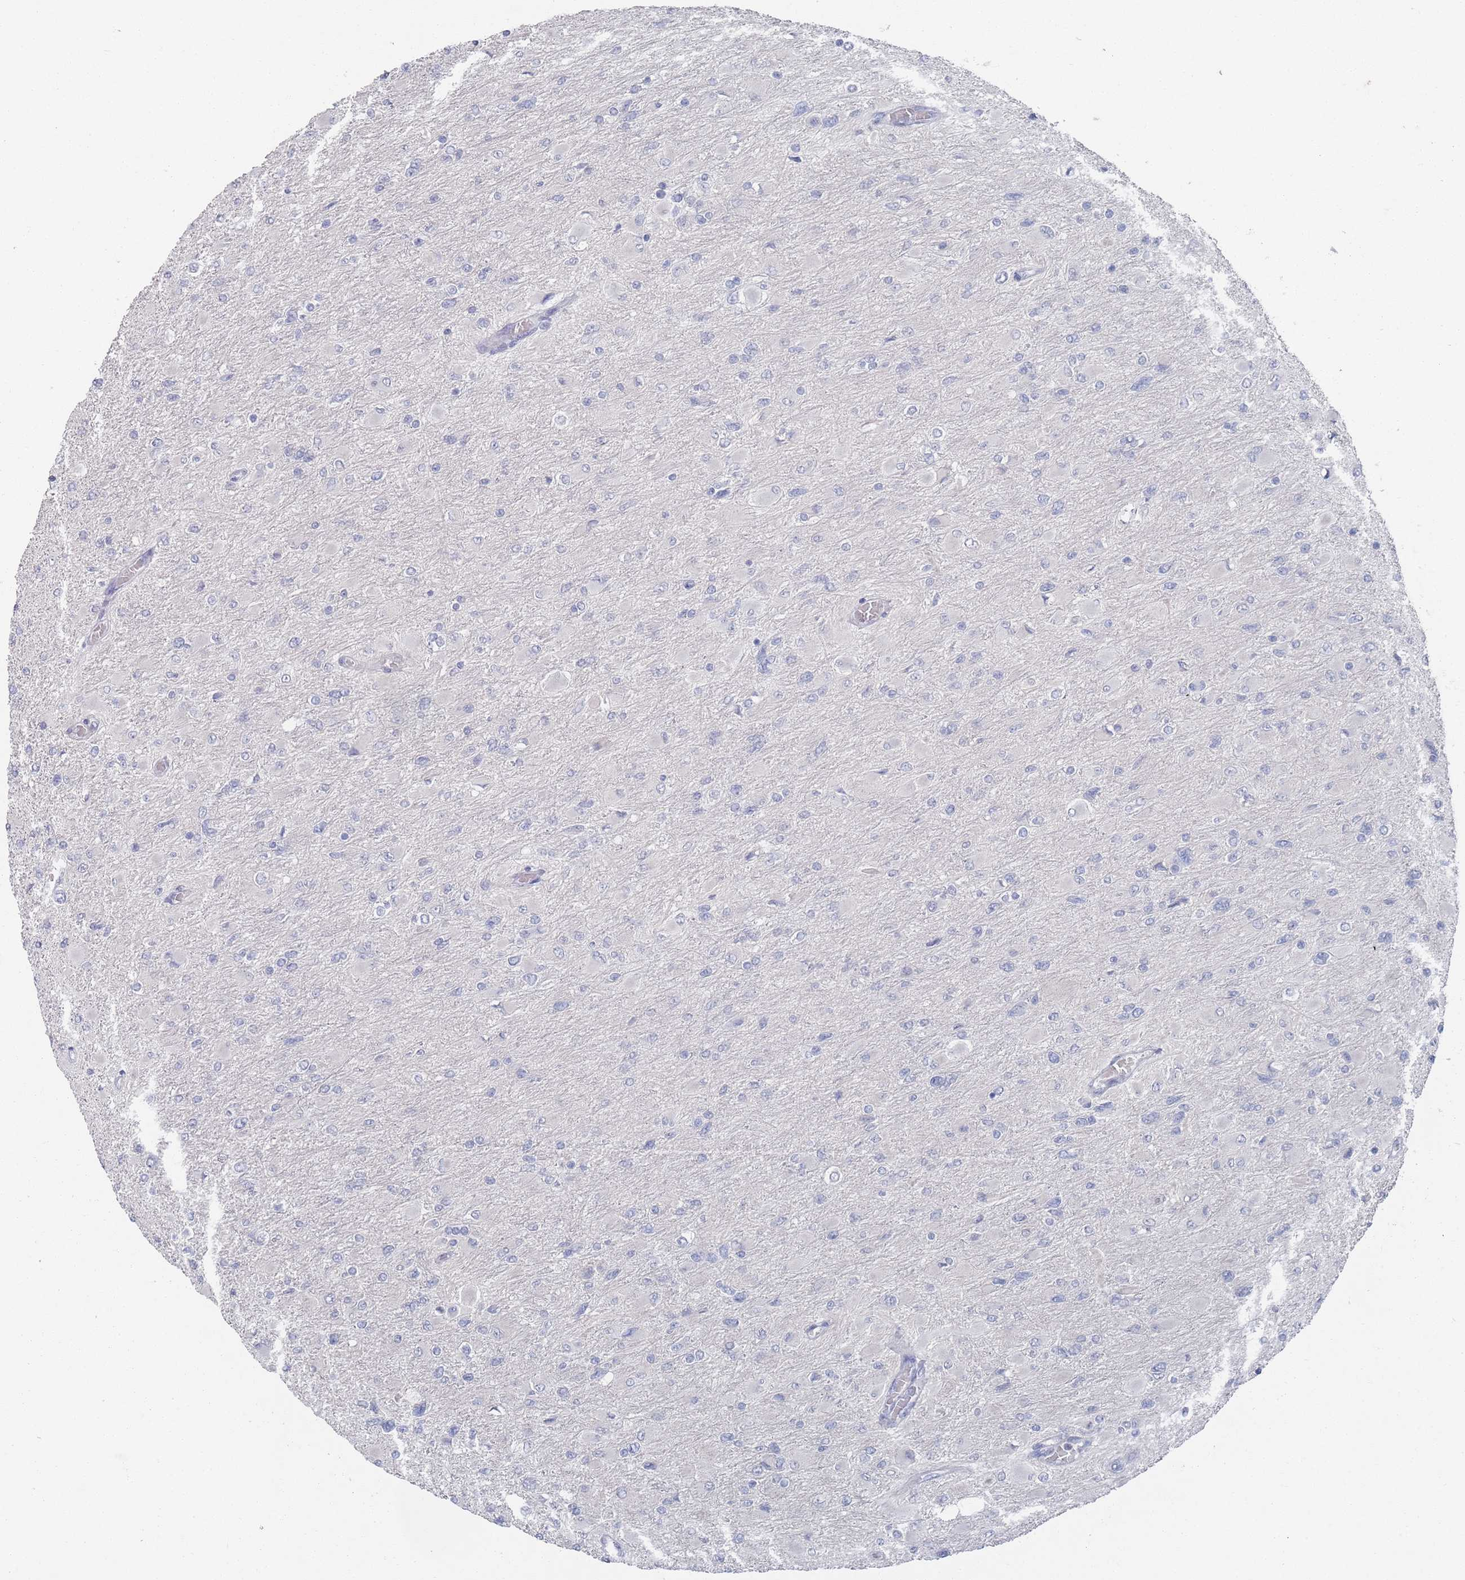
{"staining": {"intensity": "negative", "quantity": "none", "location": "none"}, "tissue": "glioma", "cell_type": "Tumor cells", "image_type": "cancer", "snomed": [{"axis": "morphology", "description": "Glioma, malignant, High grade"}, {"axis": "topography", "description": "Cerebral cortex"}], "caption": "A high-resolution micrograph shows IHC staining of malignant glioma (high-grade), which displays no significant positivity in tumor cells.", "gene": "PROM2", "patient": {"sex": "female", "age": 36}}